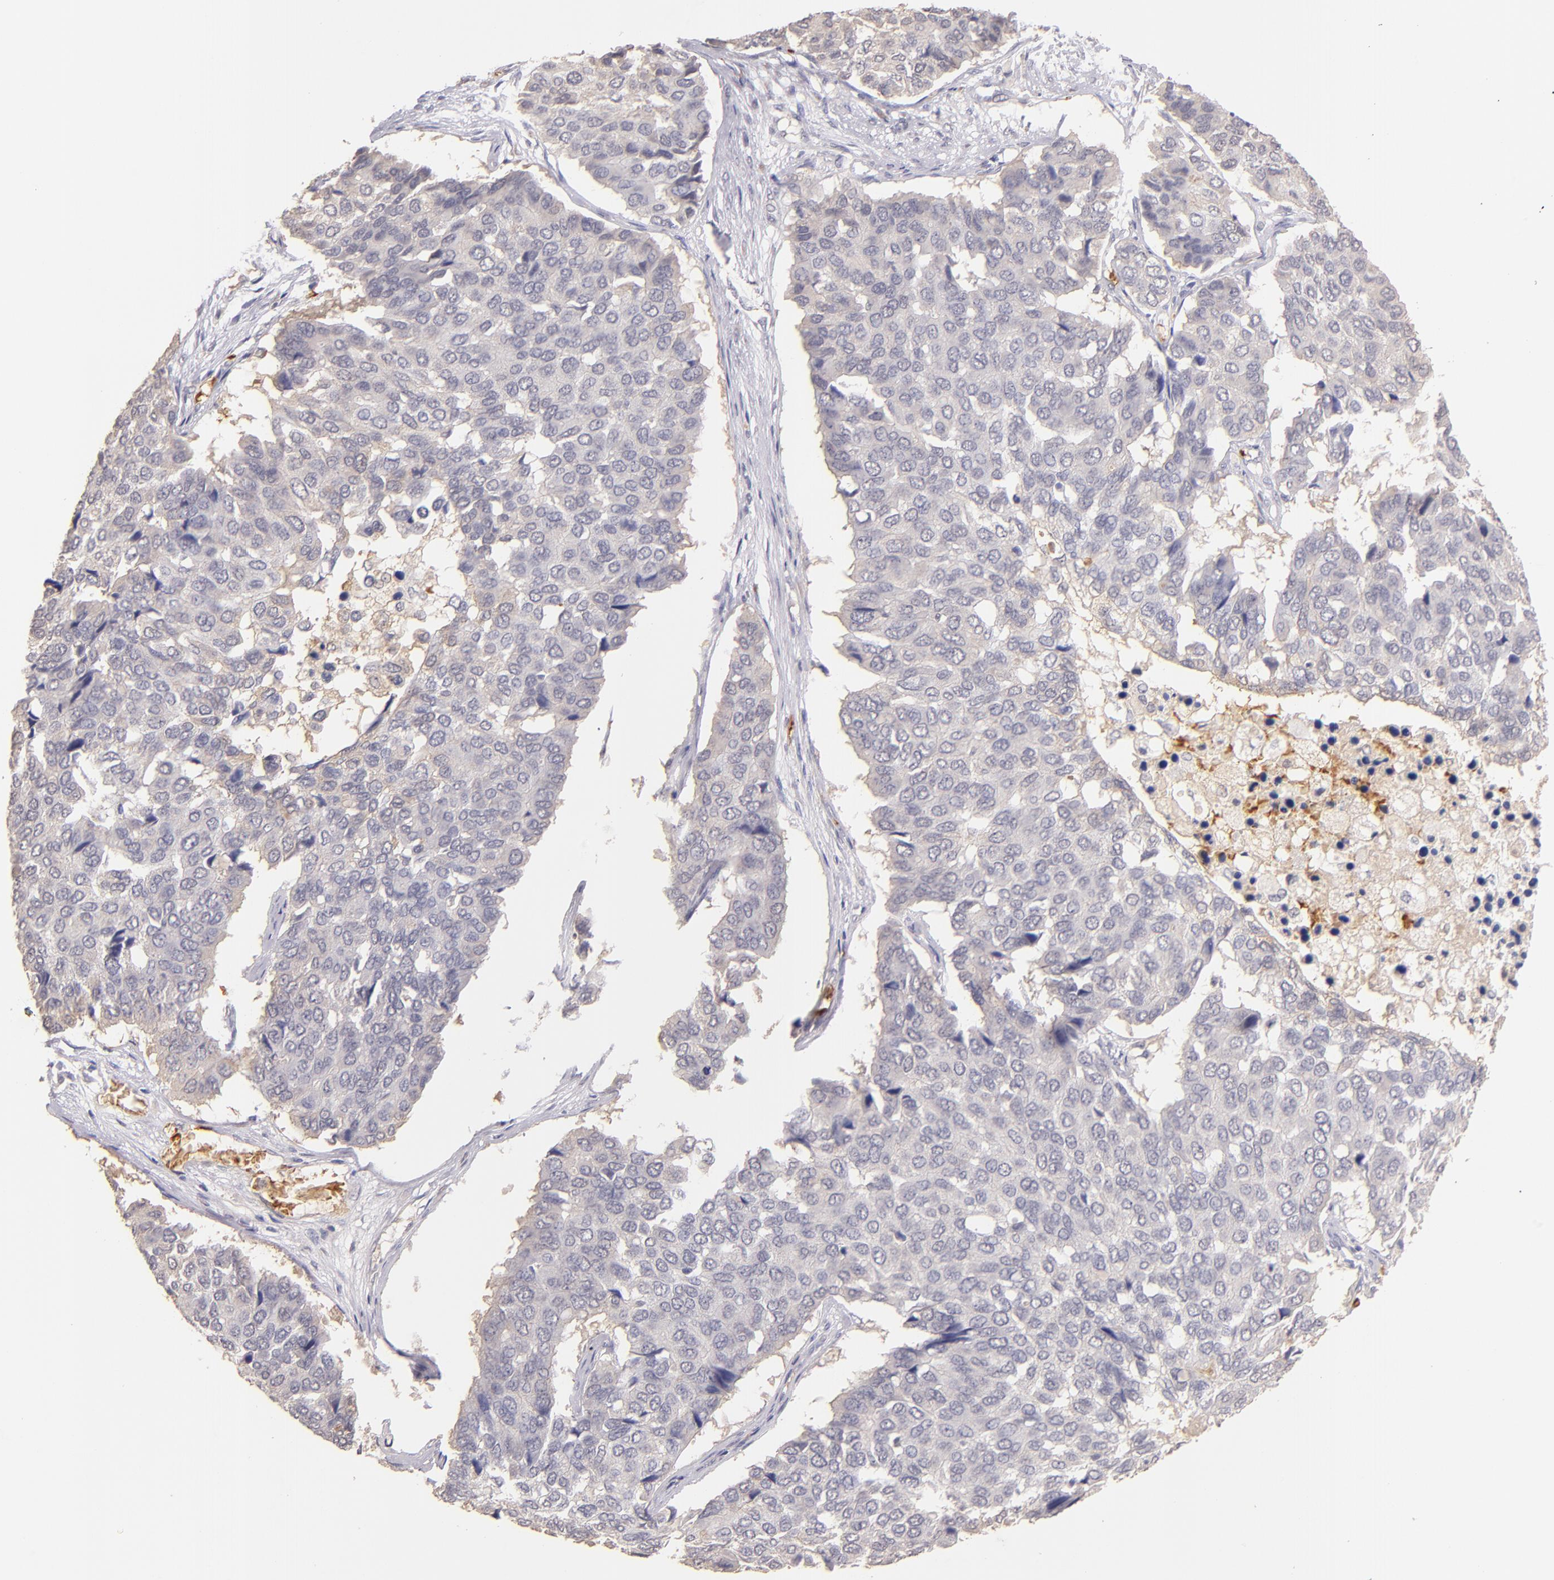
{"staining": {"intensity": "negative", "quantity": "none", "location": "none"}, "tissue": "pancreatic cancer", "cell_type": "Tumor cells", "image_type": "cancer", "snomed": [{"axis": "morphology", "description": "Adenocarcinoma, NOS"}, {"axis": "topography", "description": "Pancreas"}], "caption": "Photomicrograph shows no protein positivity in tumor cells of pancreatic adenocarcinoma tissue.", "gene": "SERPINC1", "patient": {"sex": "male", "age": 50}}